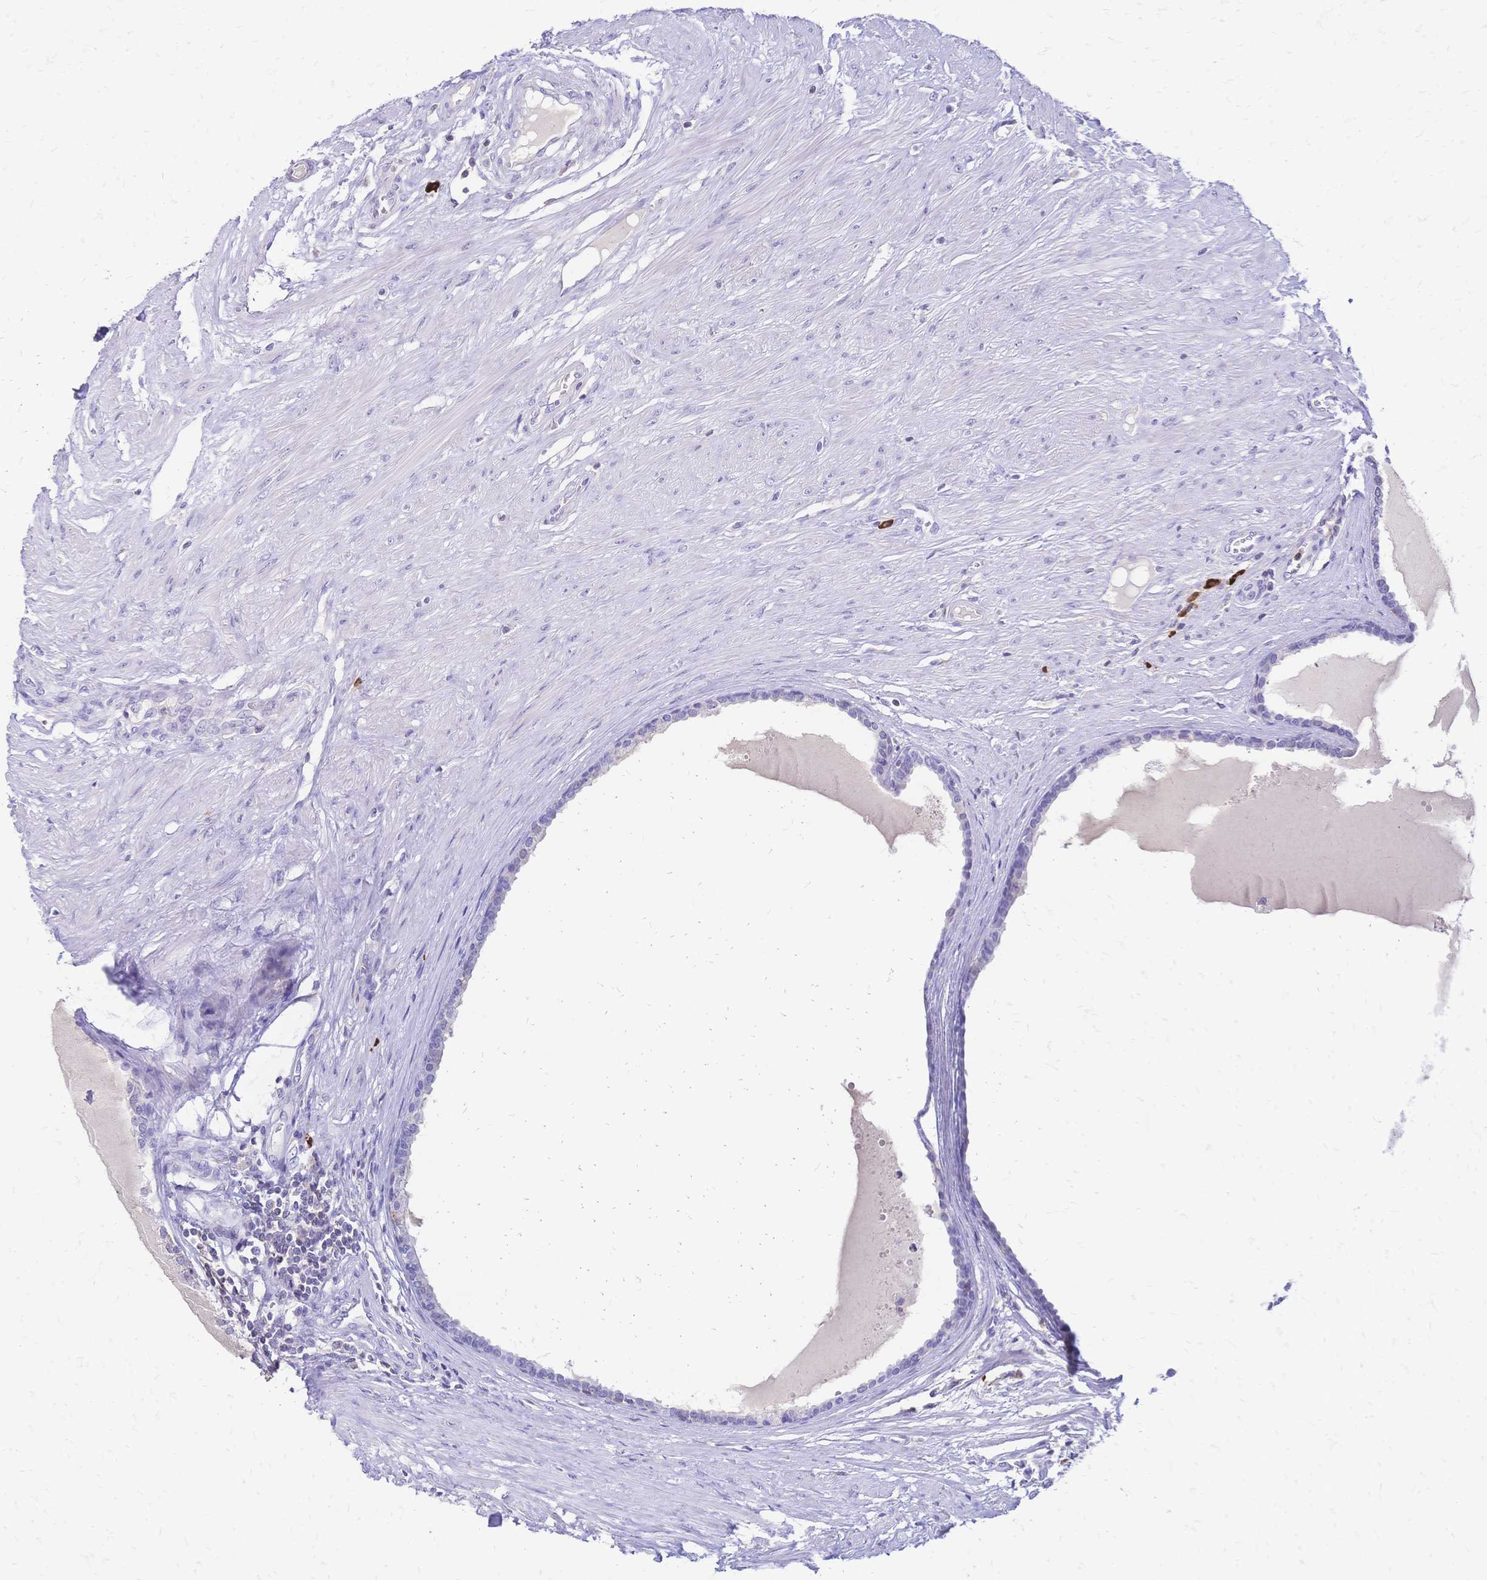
{"staining": {"intensity": "negative", "quantity": "none", "location": "none"}, "tissue": "prostate", "cell_type": "Glandular cells", "image_type": "normal", "snomed": [{"axis": "morphology", "description": "Normal tissue, NOS"}, {"axis": "topography", "description": "Prostate"}, {"axis": "topography", "description": "Peripheral nerve tissue"}], "caption": "Immunohistochemical staining of benign human prostate exhibits no significant staining in glandular cells.", "gene": "IL2RA", "patient": {"sex": "male", "age": 55}}